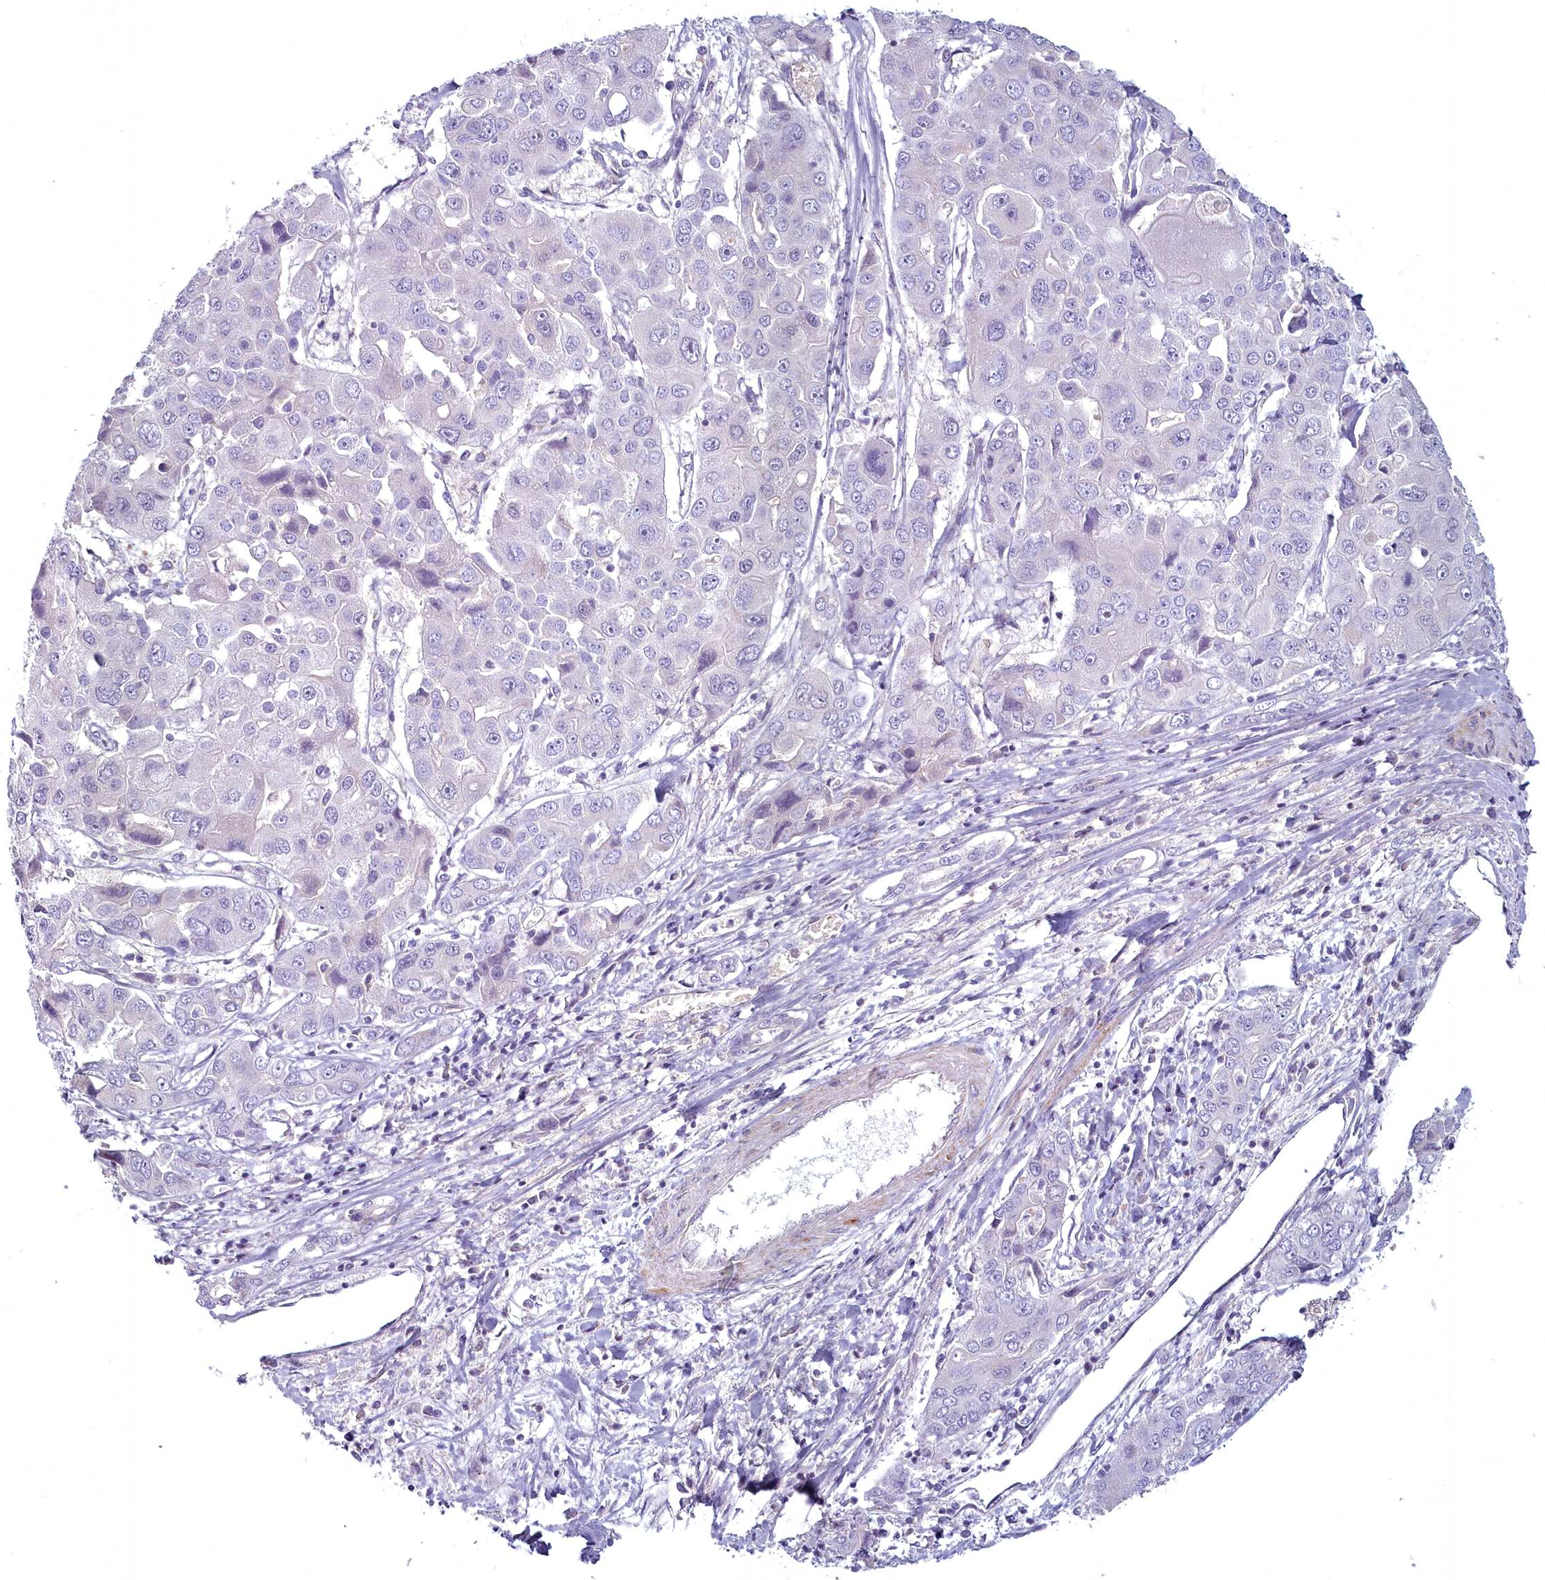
{"staining": {"intensity": "negative", "quantity": "none", "location": "none"}, "tissue": "liver cancer", "cell_type": "Tumor cells", "image_type": "cancer", "snomed": [{"axis": "morphology", "description": "Cholangiocarcinoma"}, {"axis": "topography", "description": "Liver"}], "caption": "Photomicrograph shows no protein positivity in tumor cells of liver cancer tissue.", "gene": "ARL15", "patient": {"sex": "male", "age": 67}}